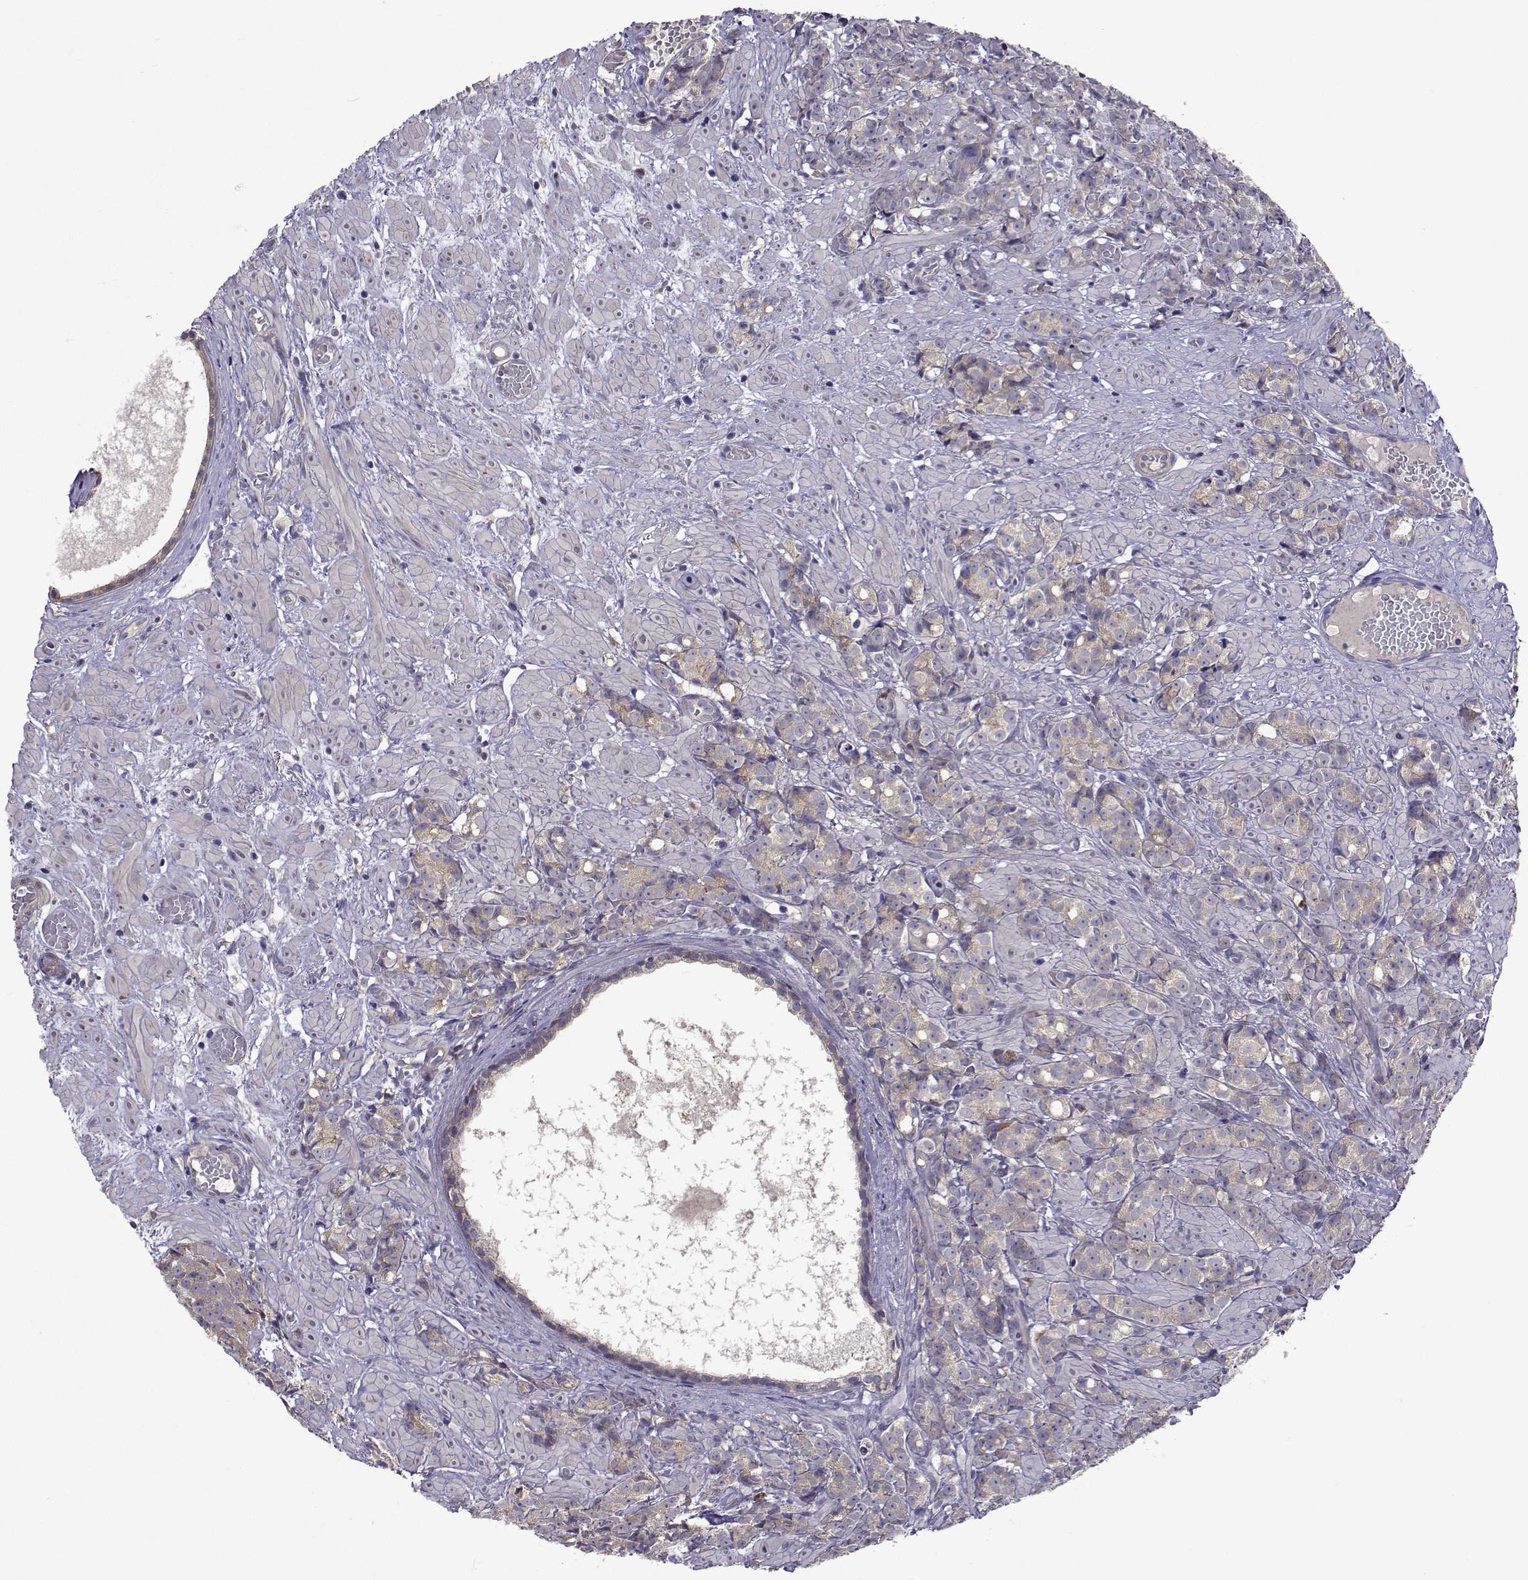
{"staining": {"intensity": "weak", "quantity": ">75%", "location": "cytoplasmic/membranous"}, "tissue": "prostate cancer", "cell_type": "Tumor cells", "image_type": "cancer", "snomed": [{"axis": "morphology", "description": "Adenocarcinoma, High grade"}, {"axis": "topography", "description": "Prostate"}], "caption": "A low amount of weak cytoplasmic/membranous expression is appreciated in about >75% of tumor cells in prostate high-grade adenocarcinoma tissue. The staining was performed using DAB to visualize the protein expression in brown, while the nuclei were stained in blue with hematoxylin (Magnification: 20x).", "gene": "TARBP2", "patient": {"sex": "male", "age": 81}}